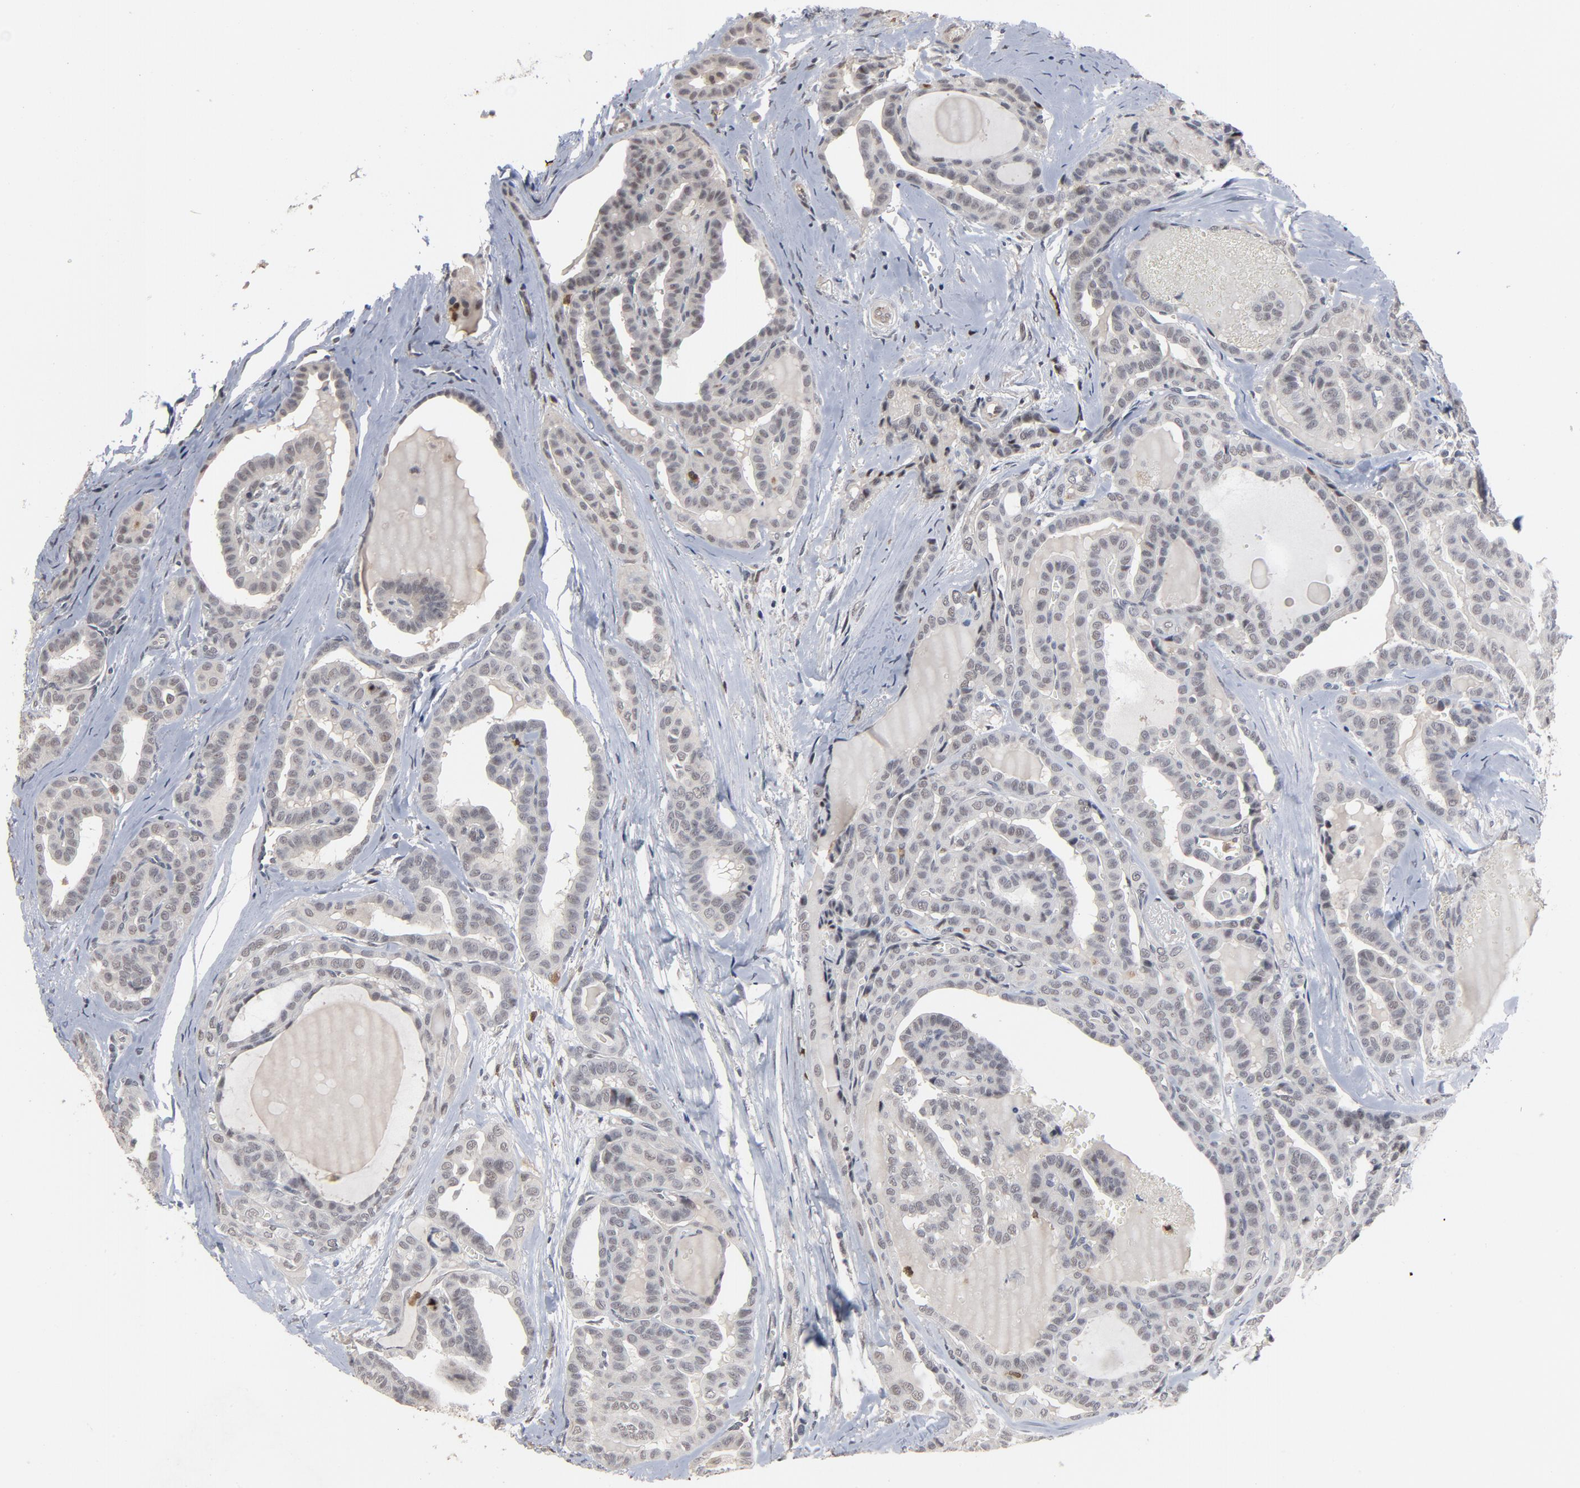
{"staining": {"intensity": "negative", "quantity": "none", "location": "none"}, "tissue": "thyroid cancer", "cell_type": "Tumor cells", "image_type": "cancer", "snomed": [{"axis": "morphology", "description": "Carcinoma, NOS"}, {"axis": "topography", "description": "Thyroid gland"}], "caption": "Immunohistochemistry micrograph of neoplastic tissue: thyroid cancer stained with DAB shows no significant protein positivity in tumor cells.", "gene": "RTL5", "patient": {"sex": "female", "age": 91}}